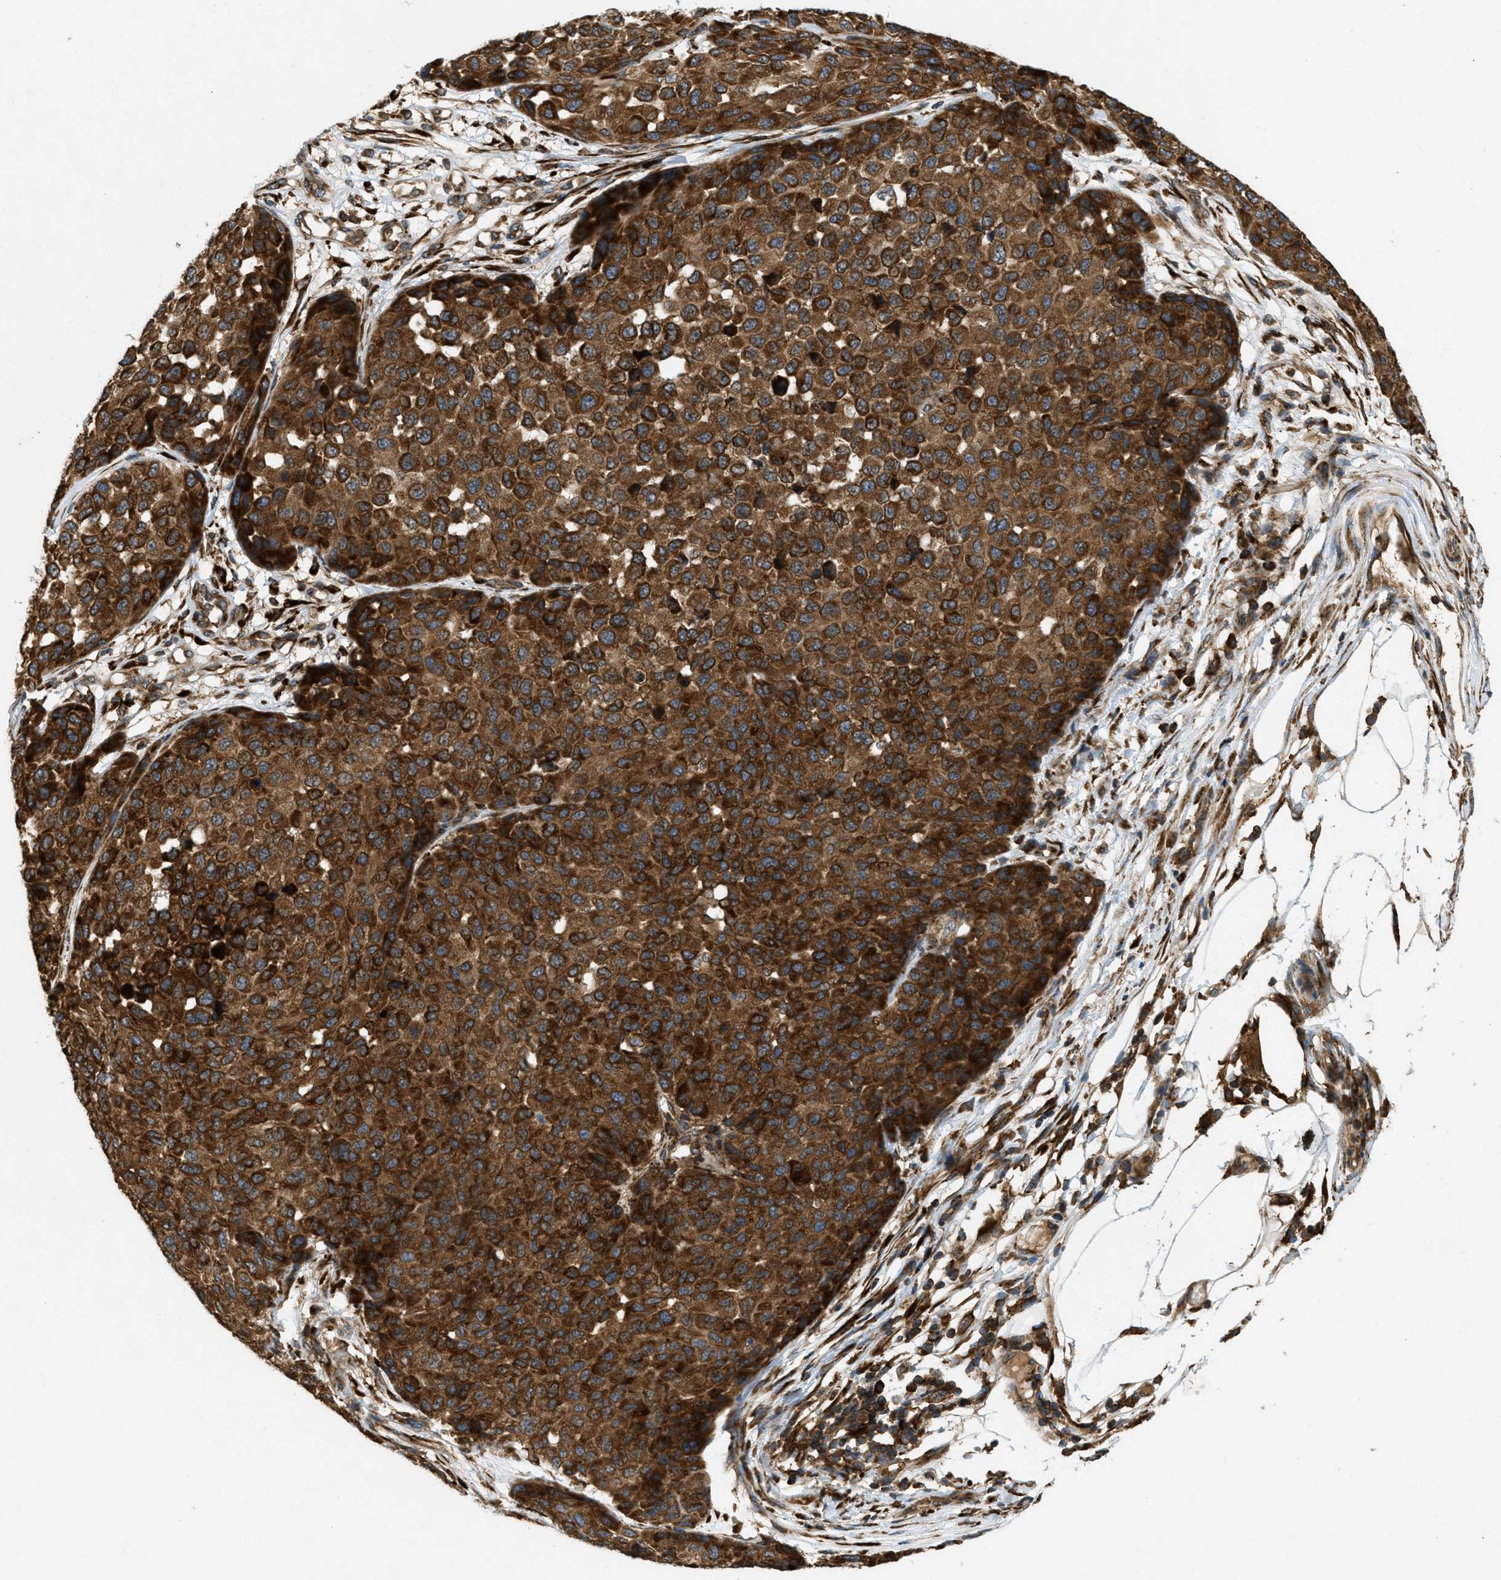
{"staining": {"intensity": "strong", "quantity": ">75%", "location": "cytoplasmic/membranous"}, "tissue": "melanoma", "cell_type": "Tumor cells", "image_type": "cancer", "snomed": [{"axis": "morphology", "description": "Normal tissue, NOS"}, {"axis": "morphology", "description": "Malignant melanoma, NOS"}, {"axis": "topography", "description": "Skin"}], "caption": "Malignant melanoma tissue demonstrates strong cytoplasmic/membranous expression in about >75% of tumor cells, visualized by immunohistochemistry. Nuclei are stained in blue.", "gene": "PCDH18", "patient": {"sex": "male", "age": 62}}